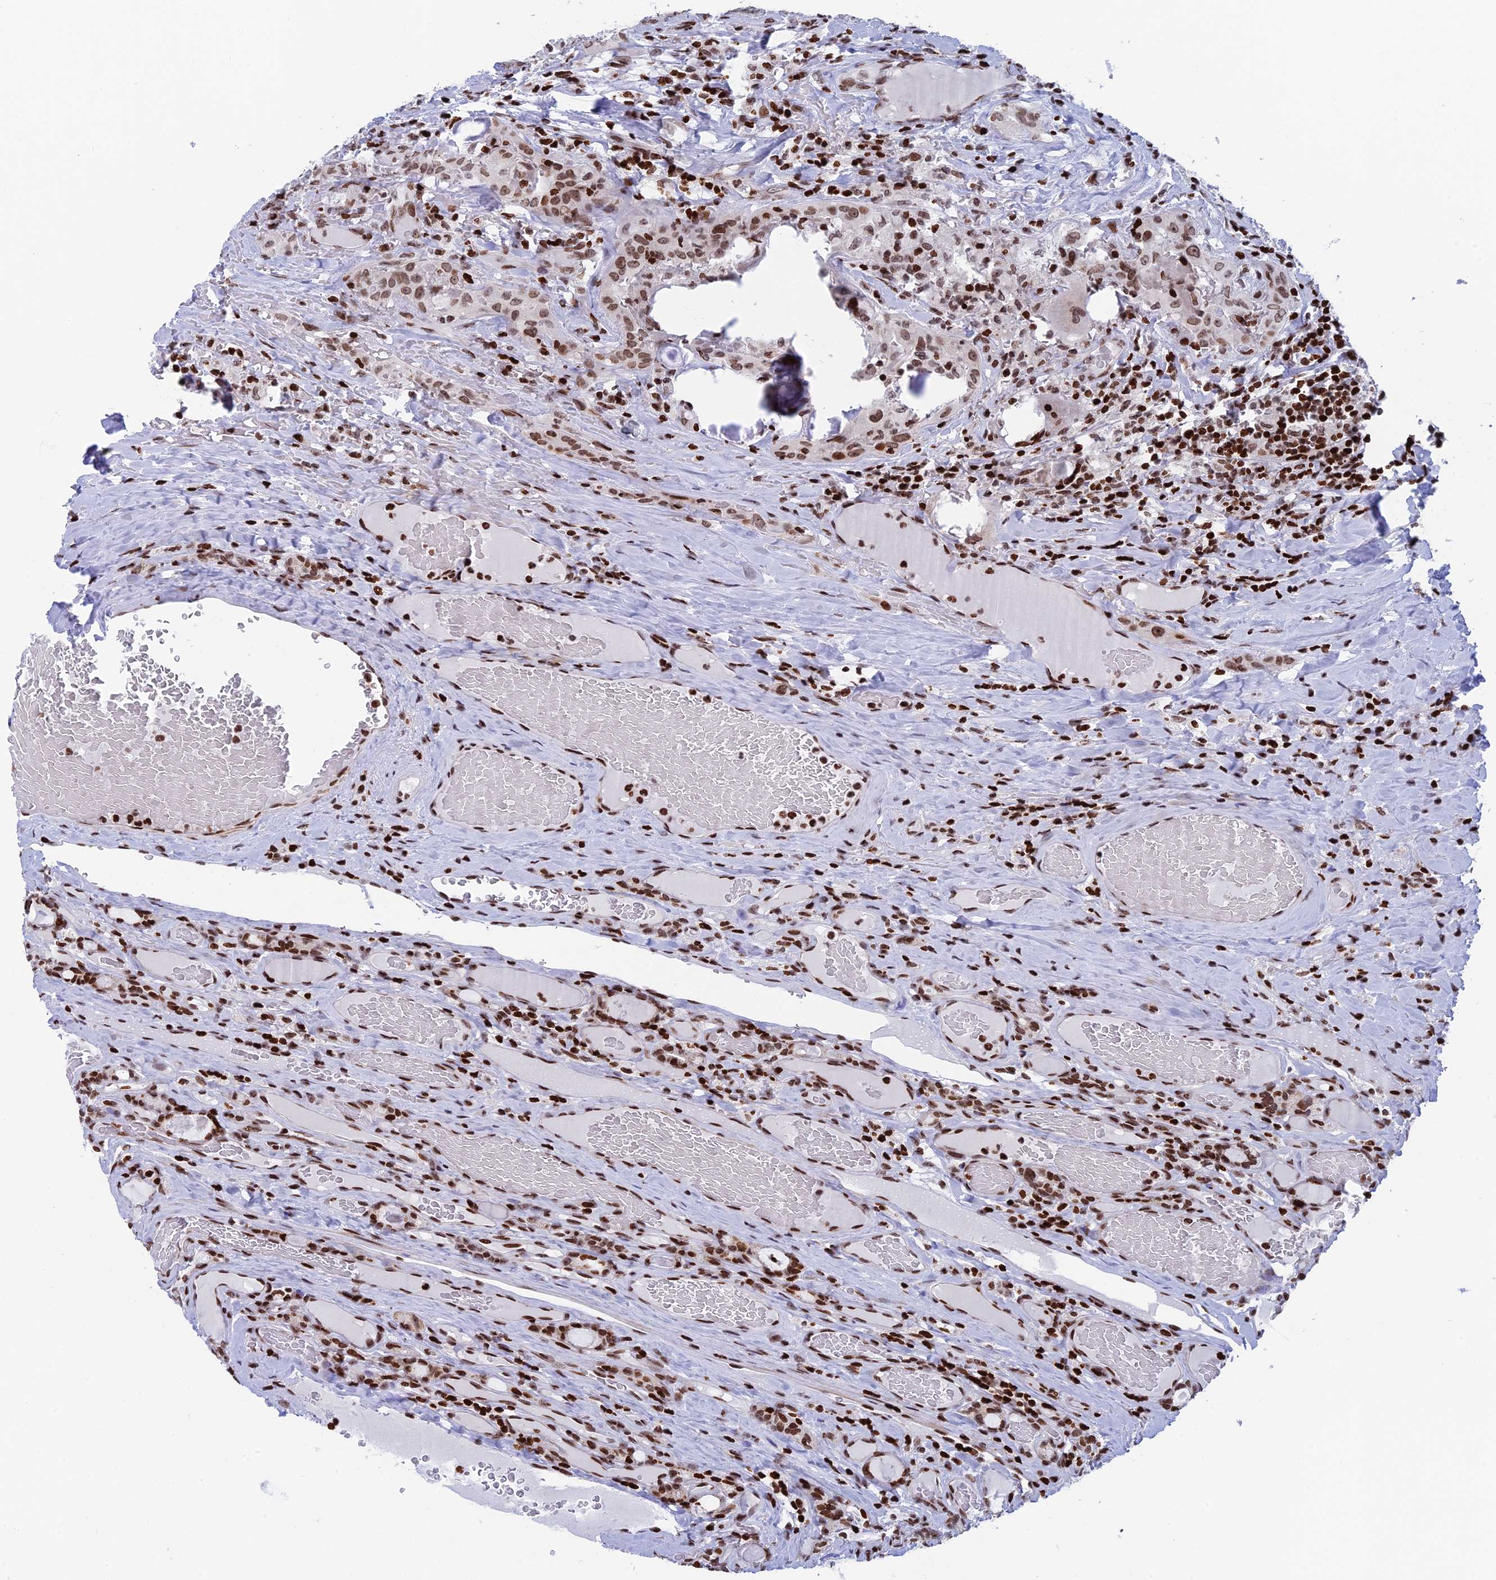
{"staining": {"intensity": "moderate", "quantity": ">75%", "location": "nuclear"}, "tissue": "thyroid cancer", "cell_type": "Tumor cells", "image_type": "cancer", "snomed": [{"axis": "morphology", "description": "Papillary adenocarcinoma, NOS"}, {"axis": "topography", "description": "Thyroid gland"}], "caption": "About >75% of tumor cells in thyroid cancer show moderate nuclear protein expression as visualized by brown immunohistochemical staining.", "gene": "RPAP1", "patient": {"sex": "female", "age": 72}}